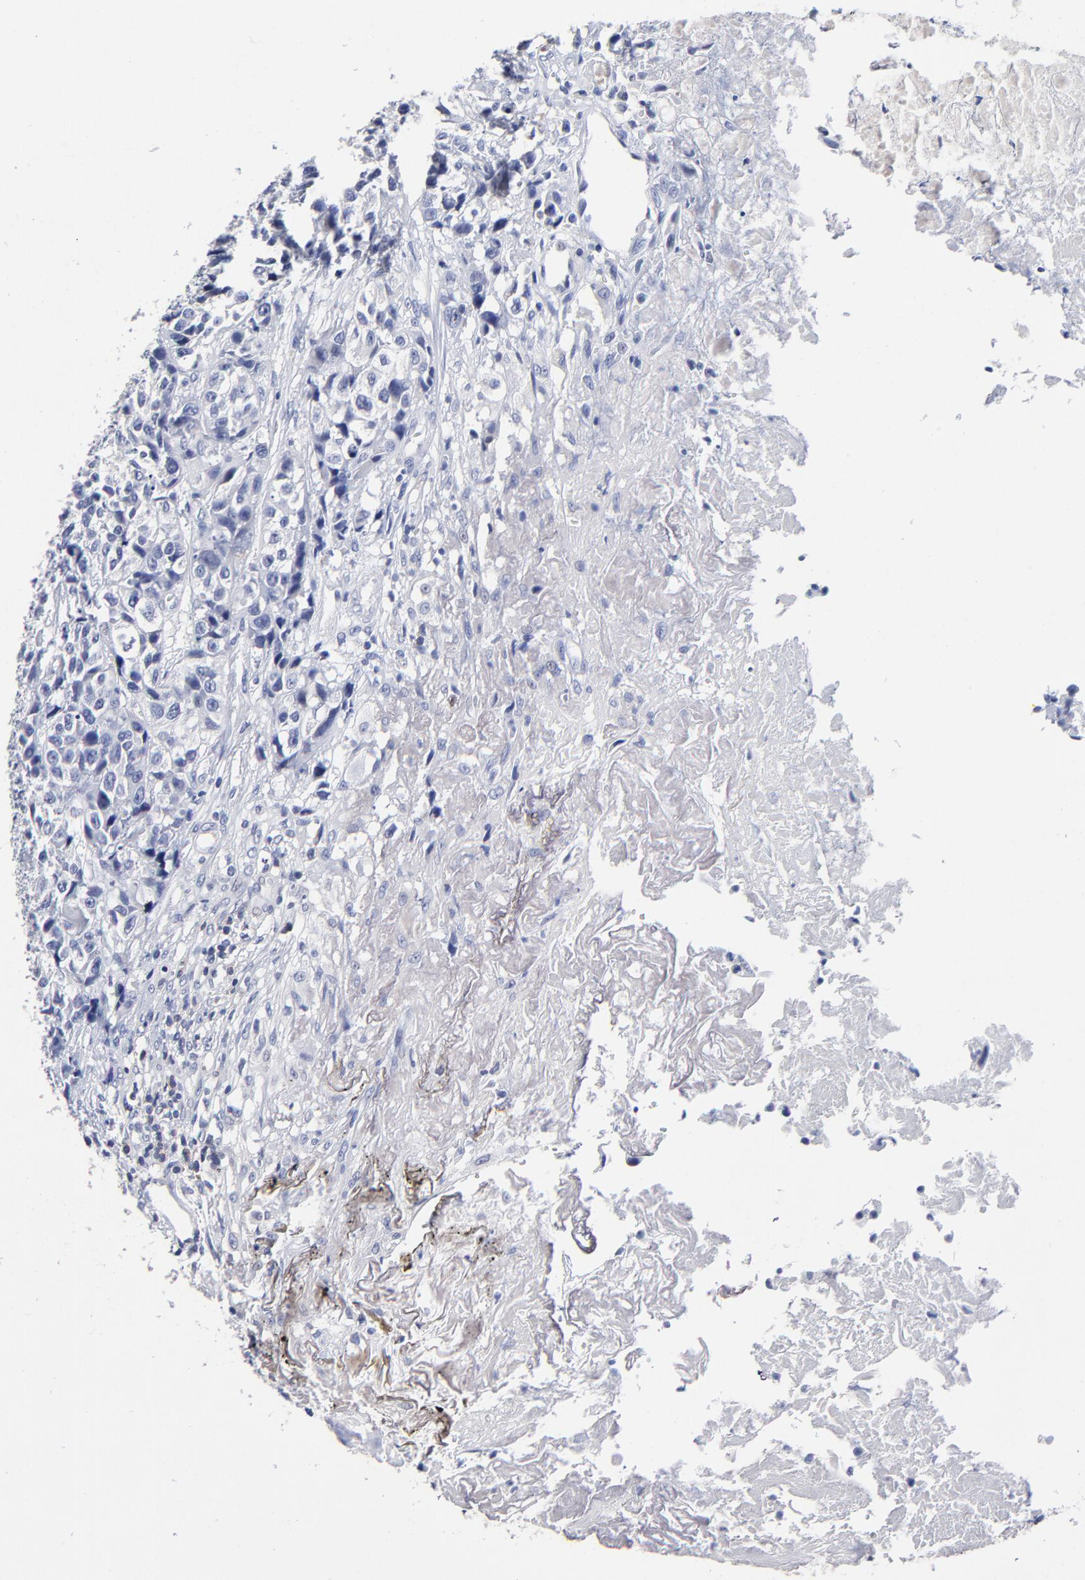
{"staining": {"intensity": "negative", "quantity": "none", "location": "none"}, "tissue": "urothelial cancer", "cell_type": "Tumor cells", "image_type": "cancer", "snomed": [{"axis": "morphology", "description": "Urothelial carcinoma, High grade"}, {"axis": "topography", "description": "Urinary bladder"}], "caption": "Immunohistochemical staining of human urothelial carcinoma (high-grade) exhibits no significant staining in tumor cells.", "gene": "TRAT1", "patient": {"sex": "female", "age": 81}}